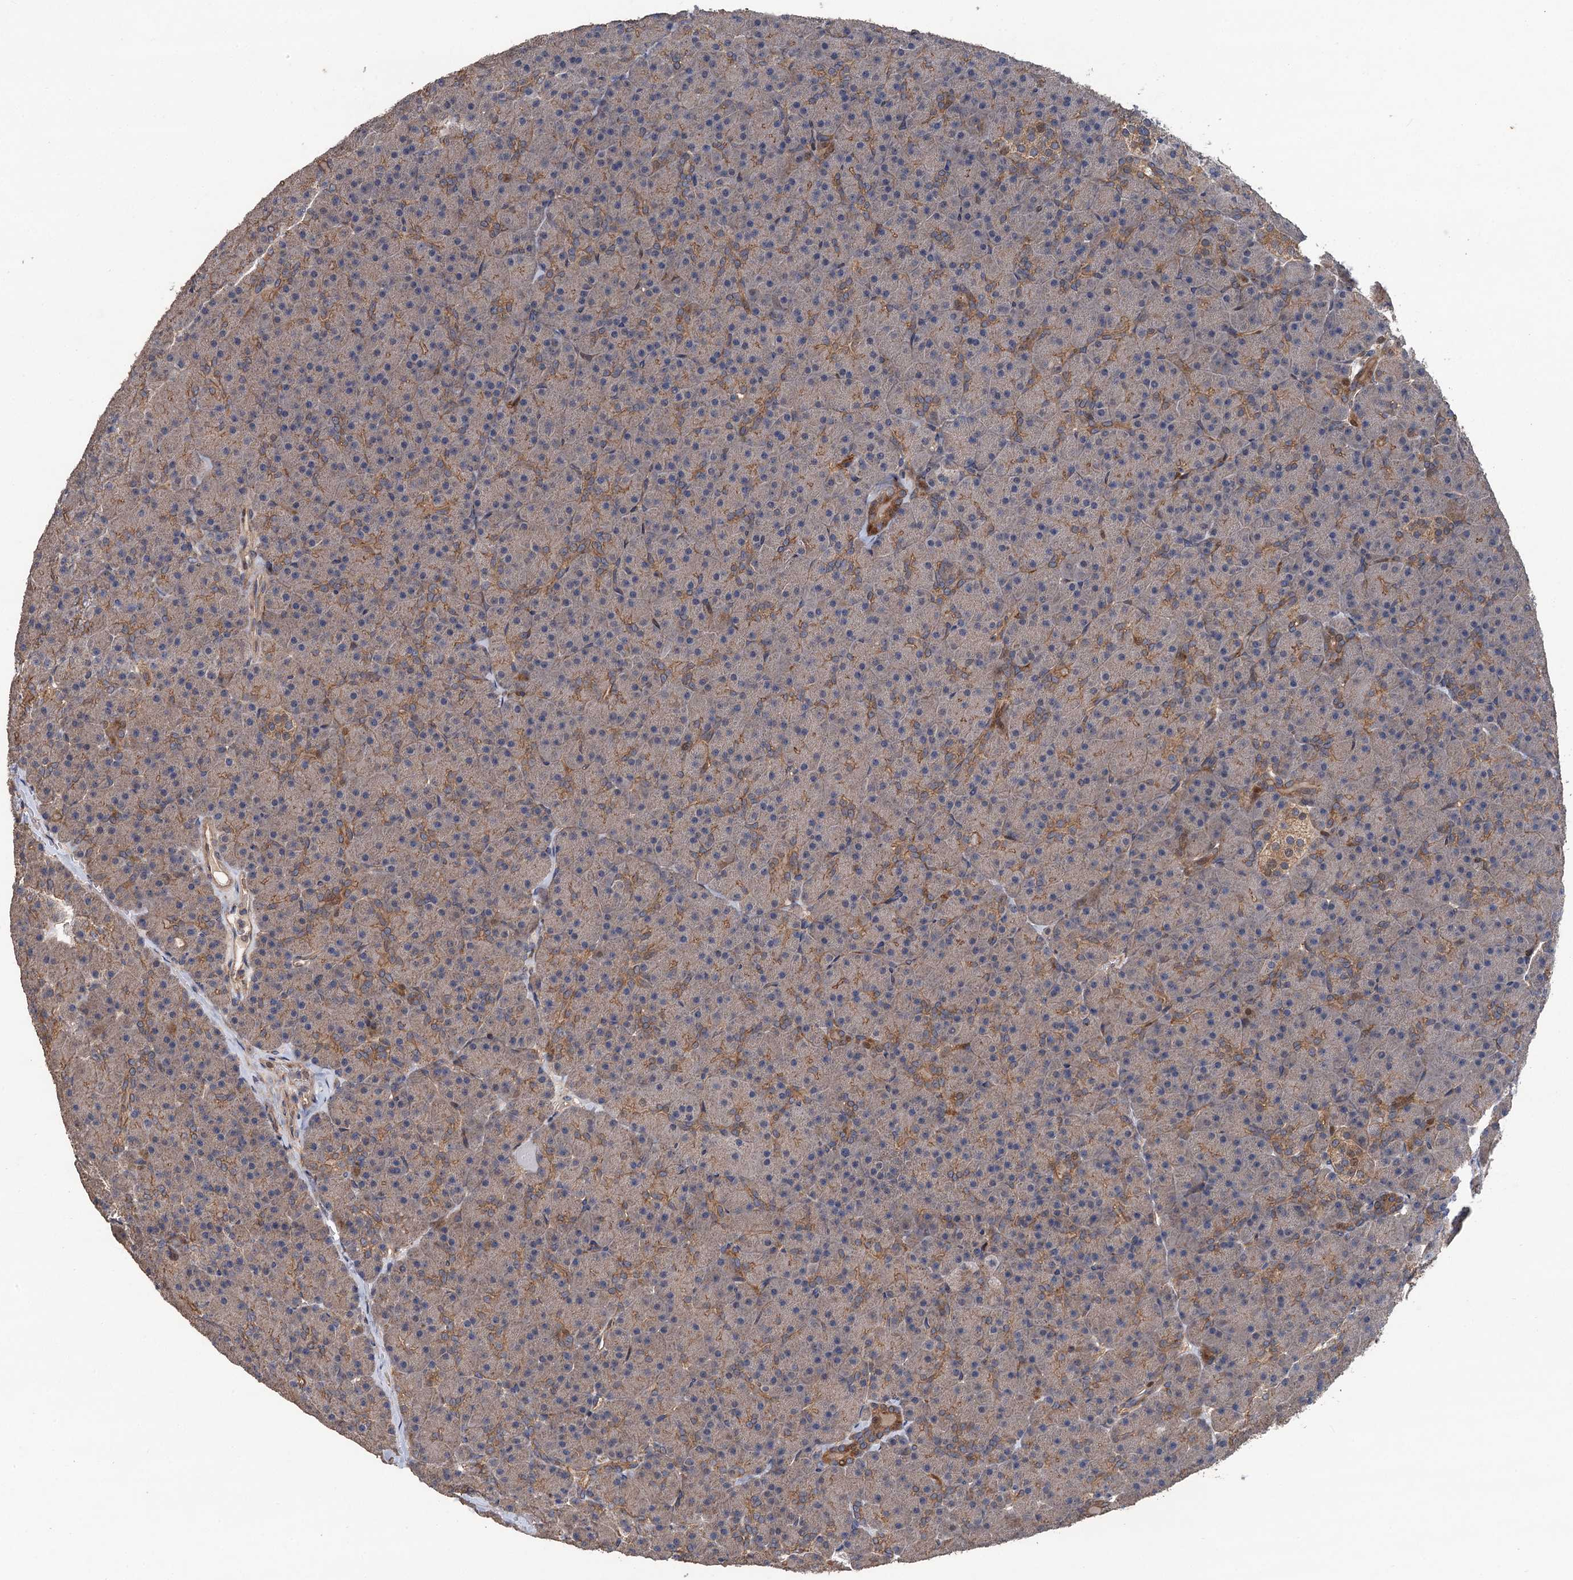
{"staining": {"intensity": "weak", "quantity": "25%-75%", "location": "cytoplasmic/membranous,nuclear"}, "tissue": "pancreas", "cell_type": "Exocrine glandular cells", "image_type": "normal", "snomed": [{"axis": "morphology", "description": "Normal tissue, NOS"}, {"axis": "topography", "description": "Pancreas"}], "caption": "The micrograph demonstrates a brown stain indicating the presence of a protein in the cytoplasmic/membranous,nuclear of exocrine glandular cells in pancreas. The staining was performed using DAB to visualize the protein expression in brown, while the nuclei were stained in blue with hematoxylin (Magnification: 20x).", "gene": "TMEM39B", "patient": {"sex": "male", "age": 36}}